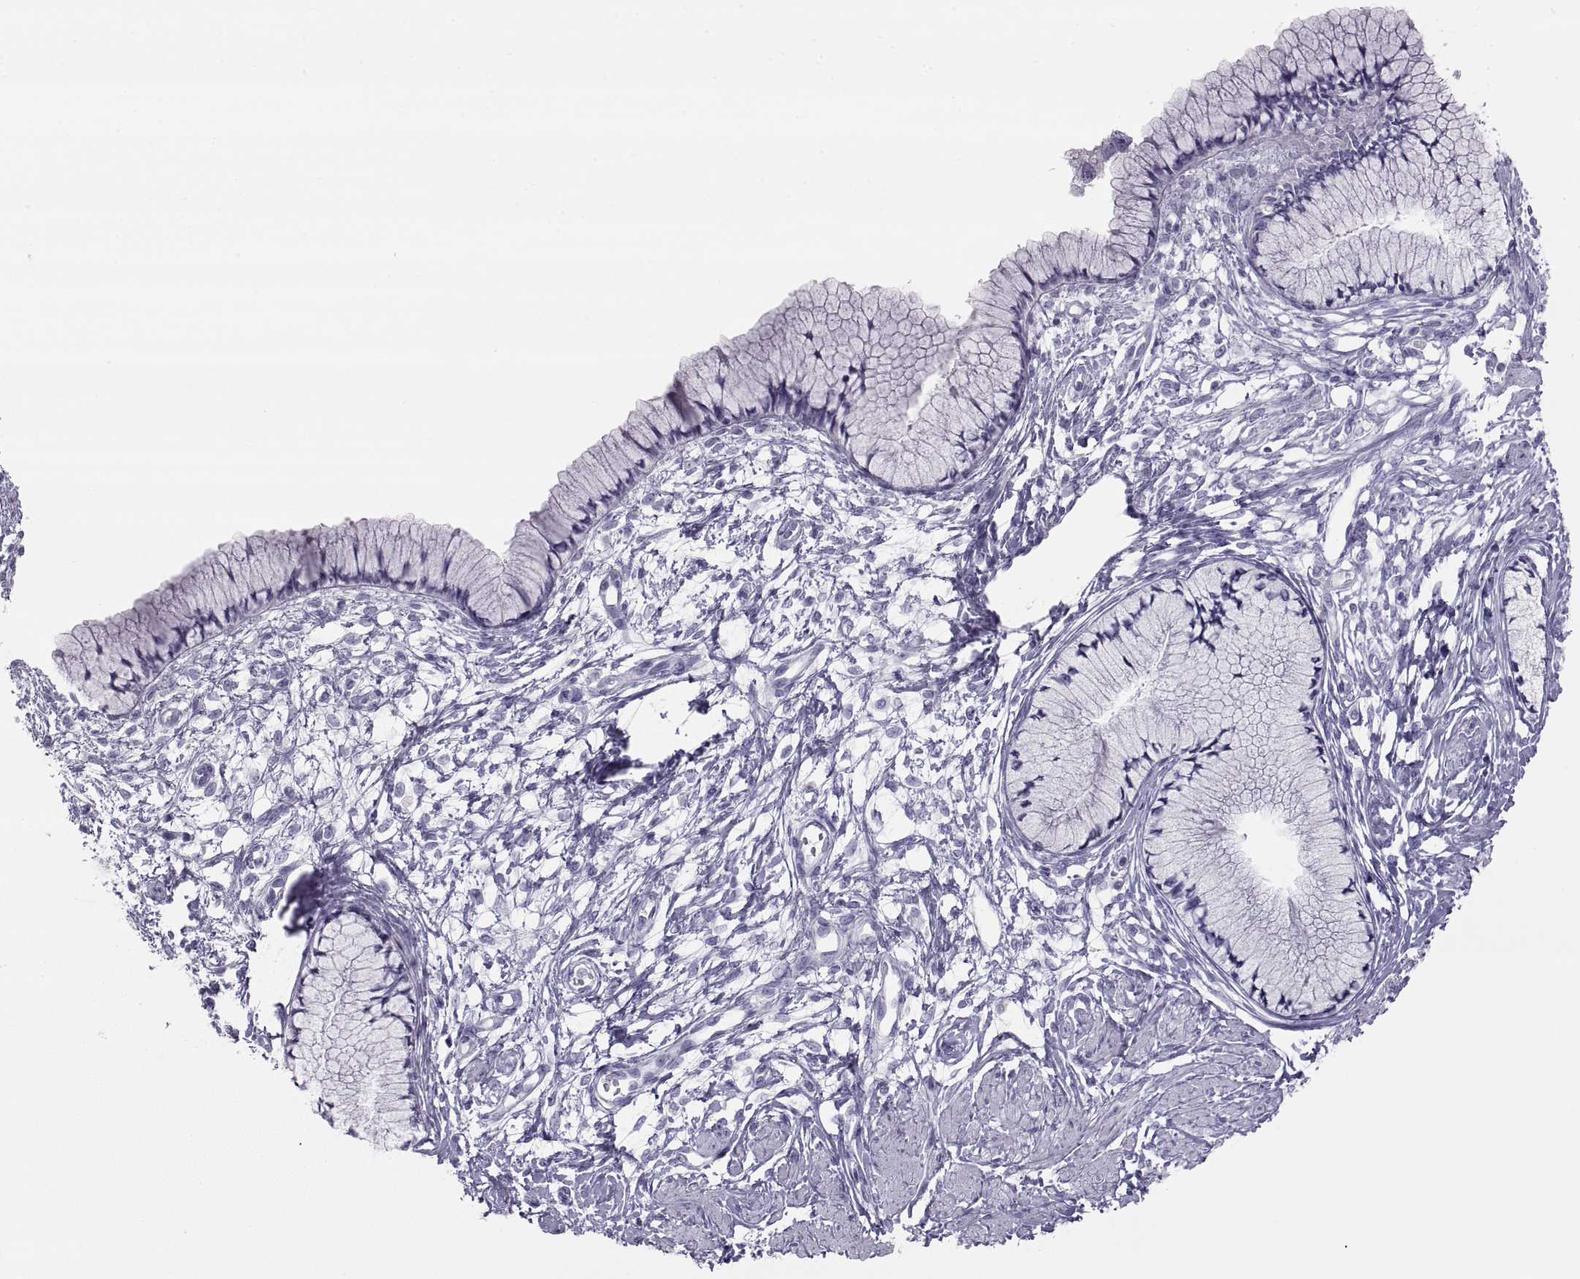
{"staining": {"intensity": "negative", "quantity": "none", "location": "none"}, "tissue": "cervix", "cell_type": "Glandular cells", "image_type": "normal", "snomed": [{"axis": "morphology", "description": "Normal tissue, NOS"}, {"axis": "topography", "description": "Cervix"}], "caption": "Normal cervix was stained to show a protein in brown. There is no significant expression in glandular cells.", "gene": "SEMG1", "patient": {"sex": "female", "age": 37}}